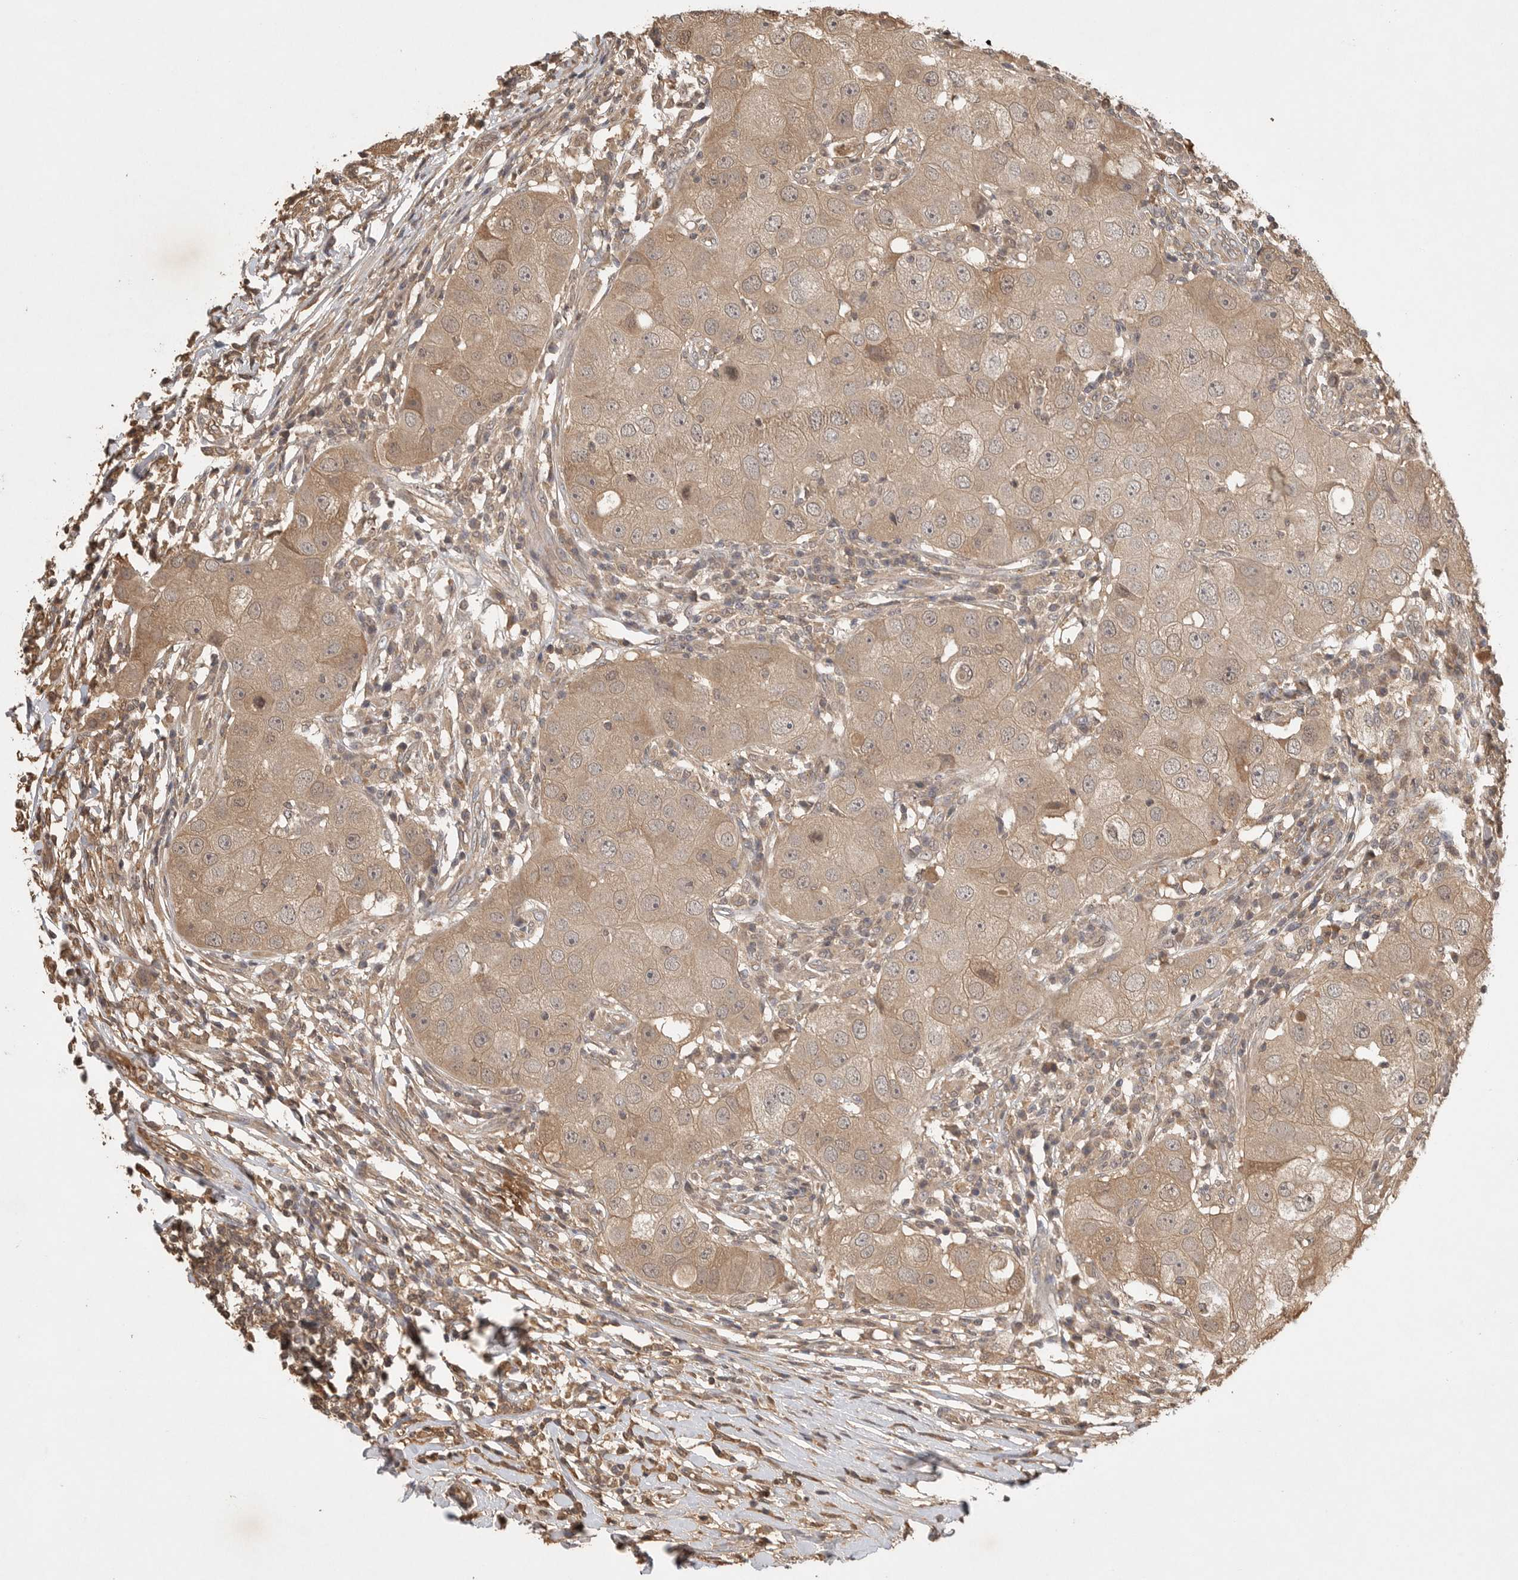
{"staining": {"intensity": "weak", "quantity": ">75%", "location": "cytoplasmic/membranous"}, "tissue": "breast cancer", "cell_type": "Tumor cells", "image_type": "cancer", "snomed": [{"axis": "morphology", "description": "Duct carcinoma"}, {"axis": "topography", "description": "Breast"}], "caption": "There is low levels of weak cytoplasmic/membranous staining in tumor cells of breast cancer, as demonstrated by immunohistochemical staining (brown color).", "gene": "PRMT3", "patient": {"sex": "female", "age": 27}}